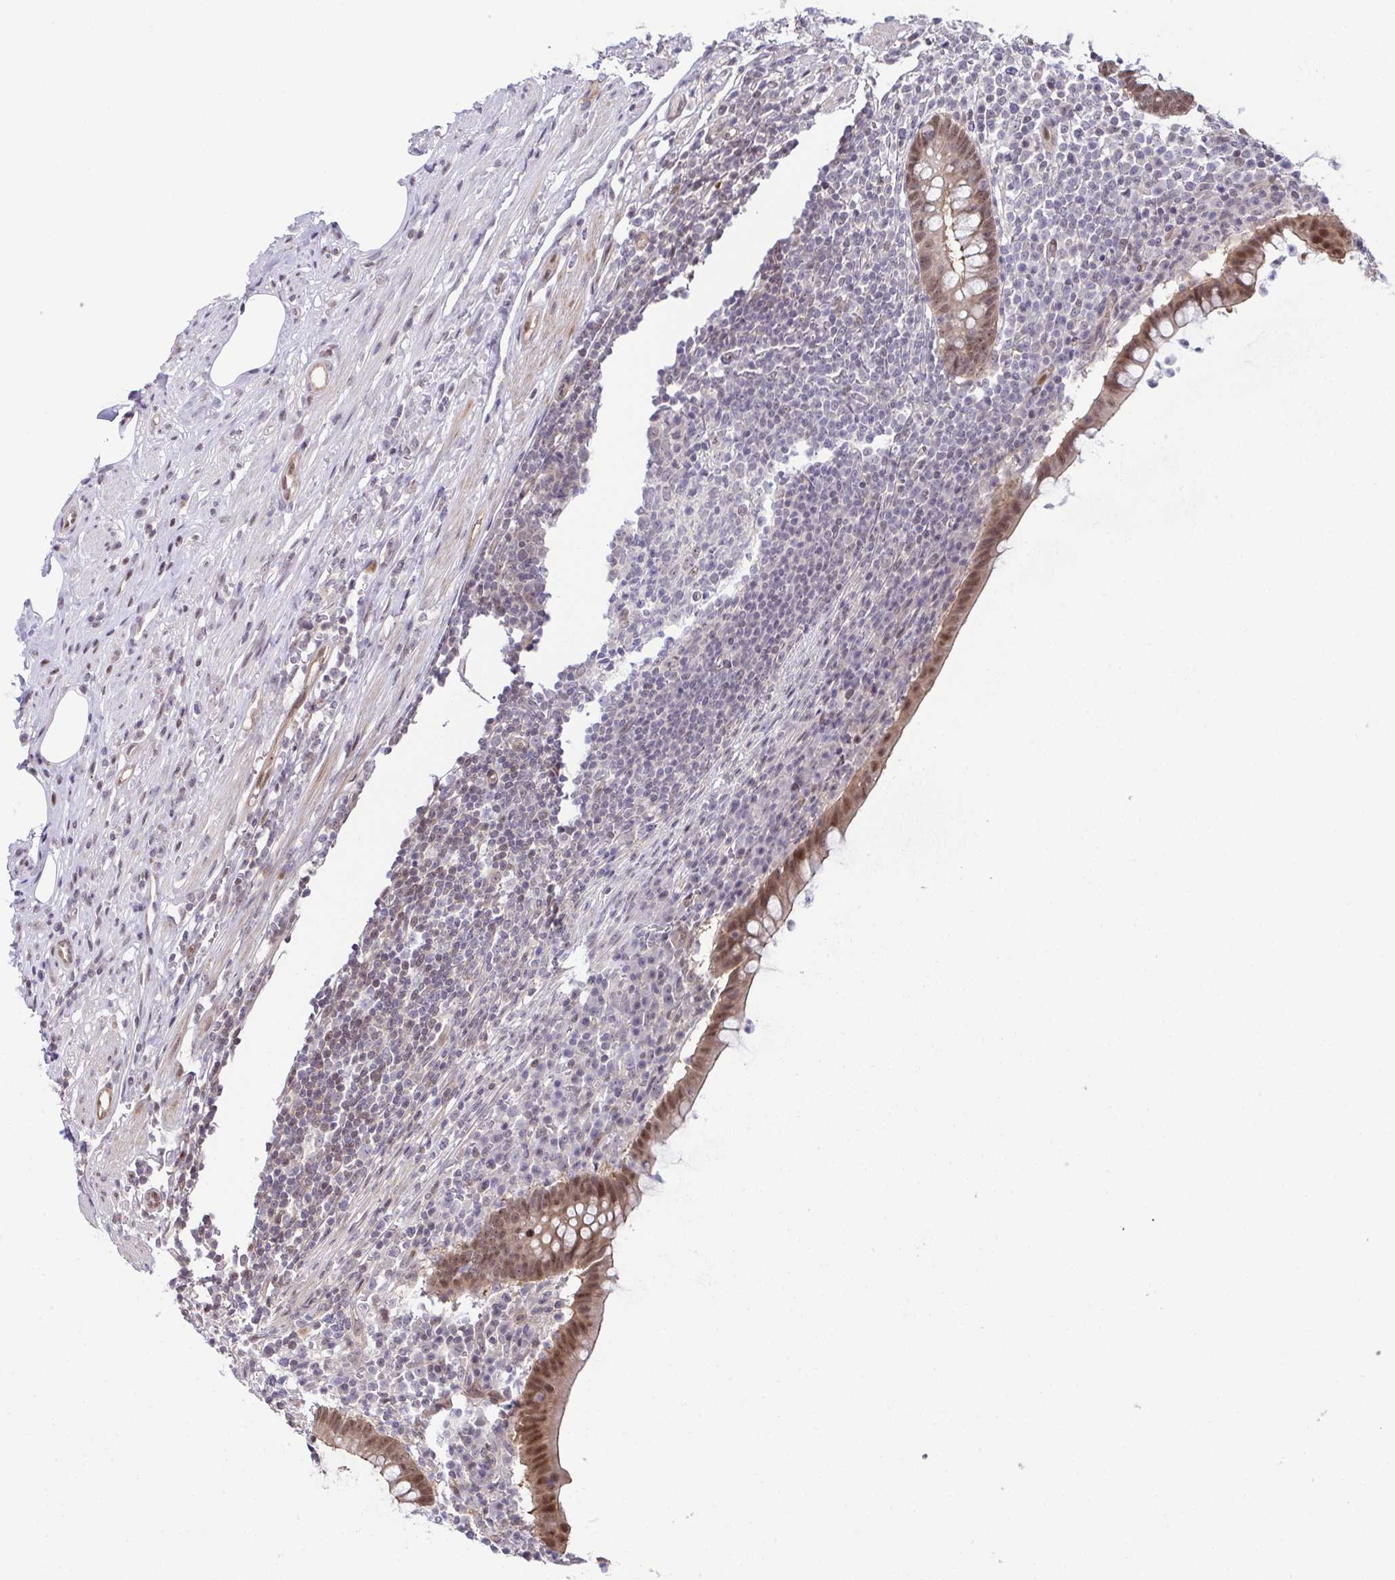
{"staining": {"intensity": "moderate", "quantity": ">75%", "location": "cytoplasmic/membranous,nuclear"}, "tissue": "appendix", "cell_type": "Glandular cells", "image_type": "normal", "snomed": [{"axis": "morphology", "description": "Normal tissue, NOS"}, {"axis": "topography", "description": "Appendix"}], "caption": "Immunohistochemical staining of normal appendix demonstrates medium levels of moderate cytoplasmic/membranous,nuclear expression in about >75% of glandular cells. The protein of interest is stained brown, and the nuclei are stained in blue (DAB IHC with brightfield microscopy, high magnification).", "gene": "DNAJB1", "patient": {"sex": "female", "age": 56}}